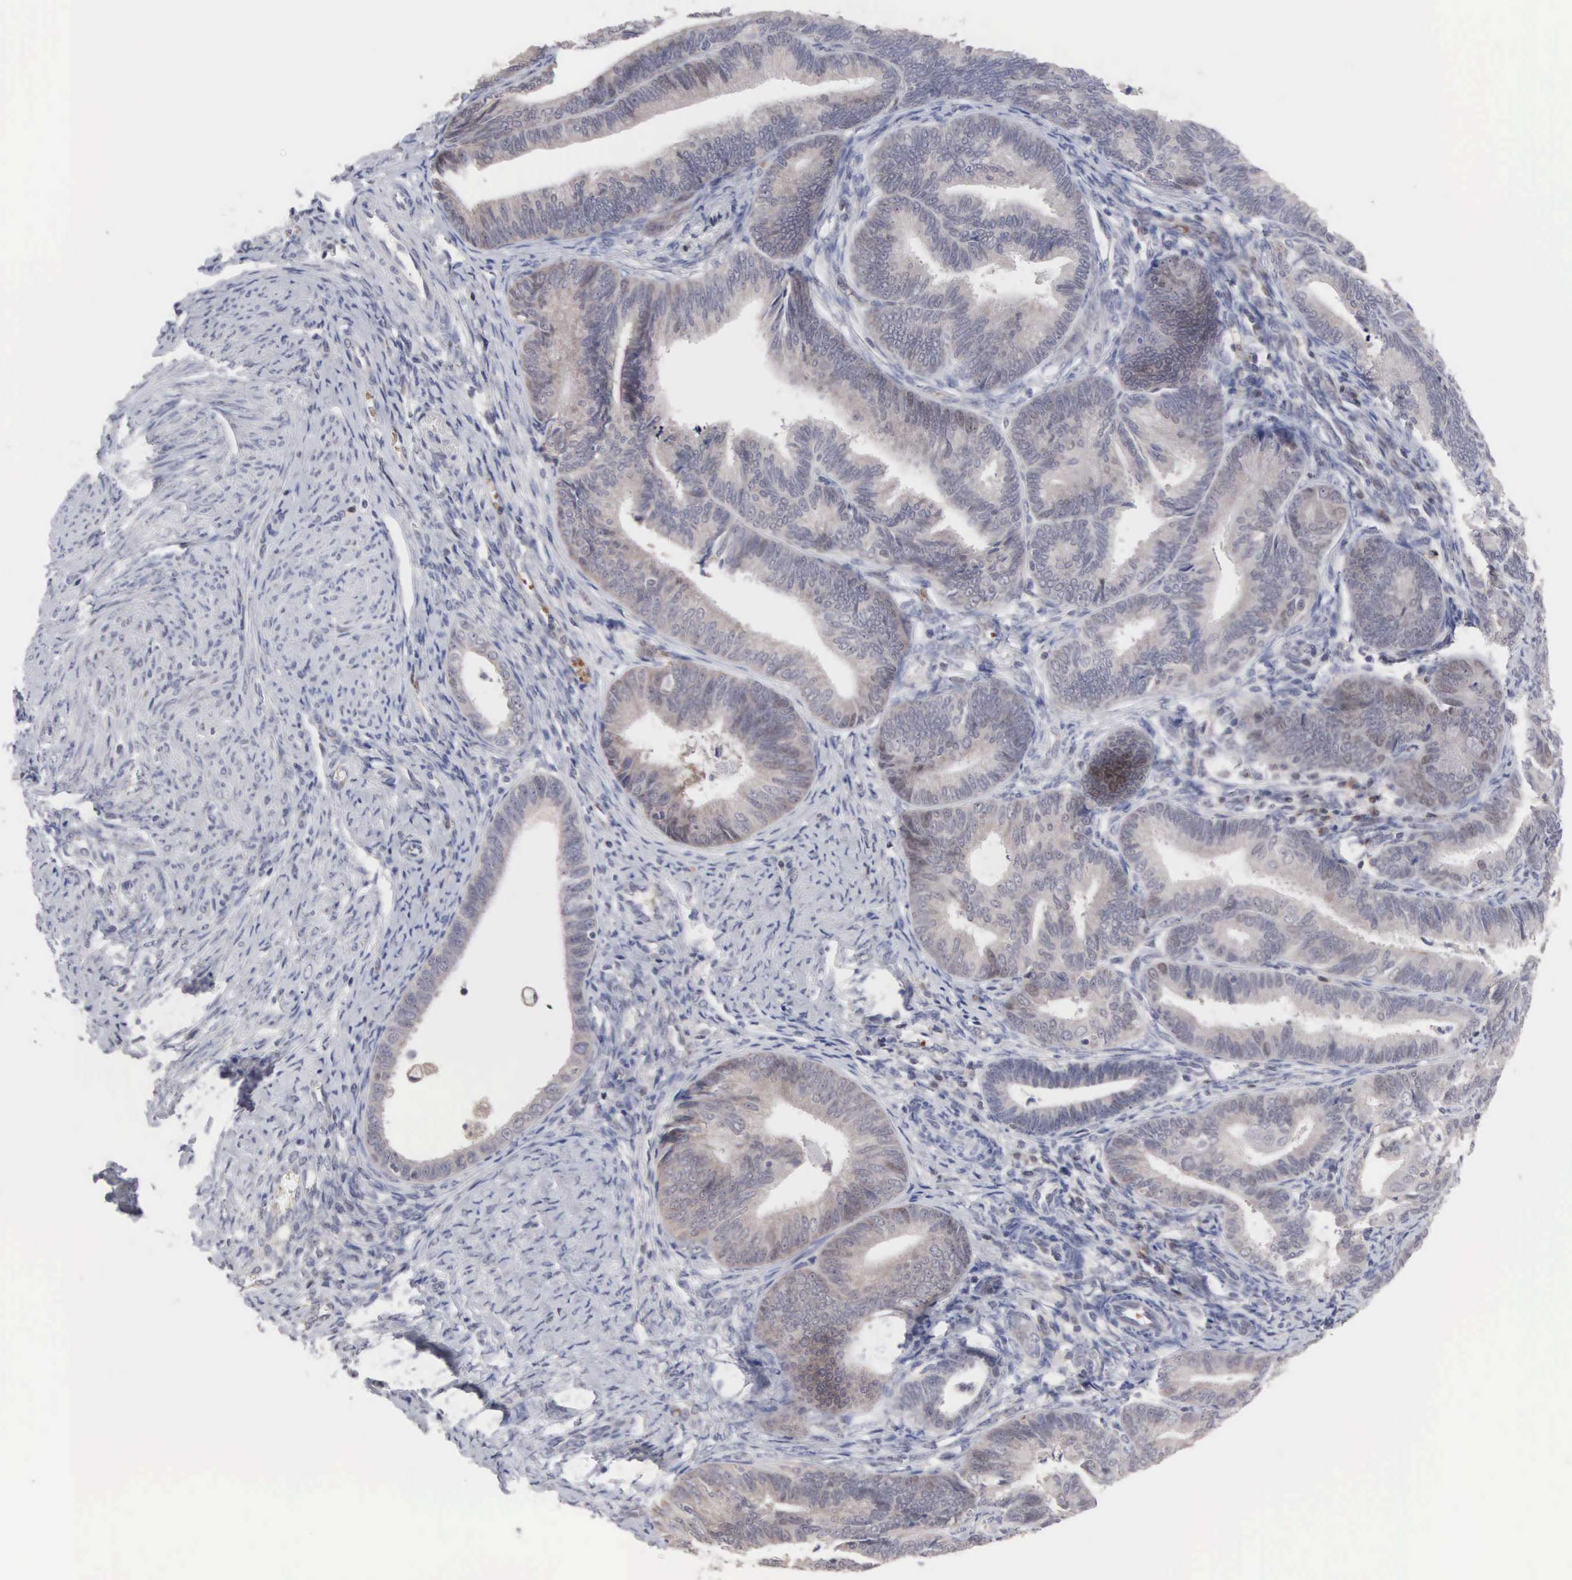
{"staining": {"intensity": "weak", "quantity": "25%-75%", "location": "cytoplasmic/membranous"}, "tissue": "endometrial cancer", "cell_type": "Tumor cells", "image_type": "cancer", "snomed": [{"axis": "morphology", "description": "Adenocarcinoma, NOS"}, {"axis": "topography", "description": "Endometrium"}], "caption": "Adenocarcinoma (endometrial) stained with DAB (3,3'-diaminobenzidine) immunohistochemistry (IHC) shows low levels of weak cytoplasmic/membranous staining in about 25%-75% of tumor cells.", "gene": "ACOT4", "patient": {"sex": "female", "age": 63}}